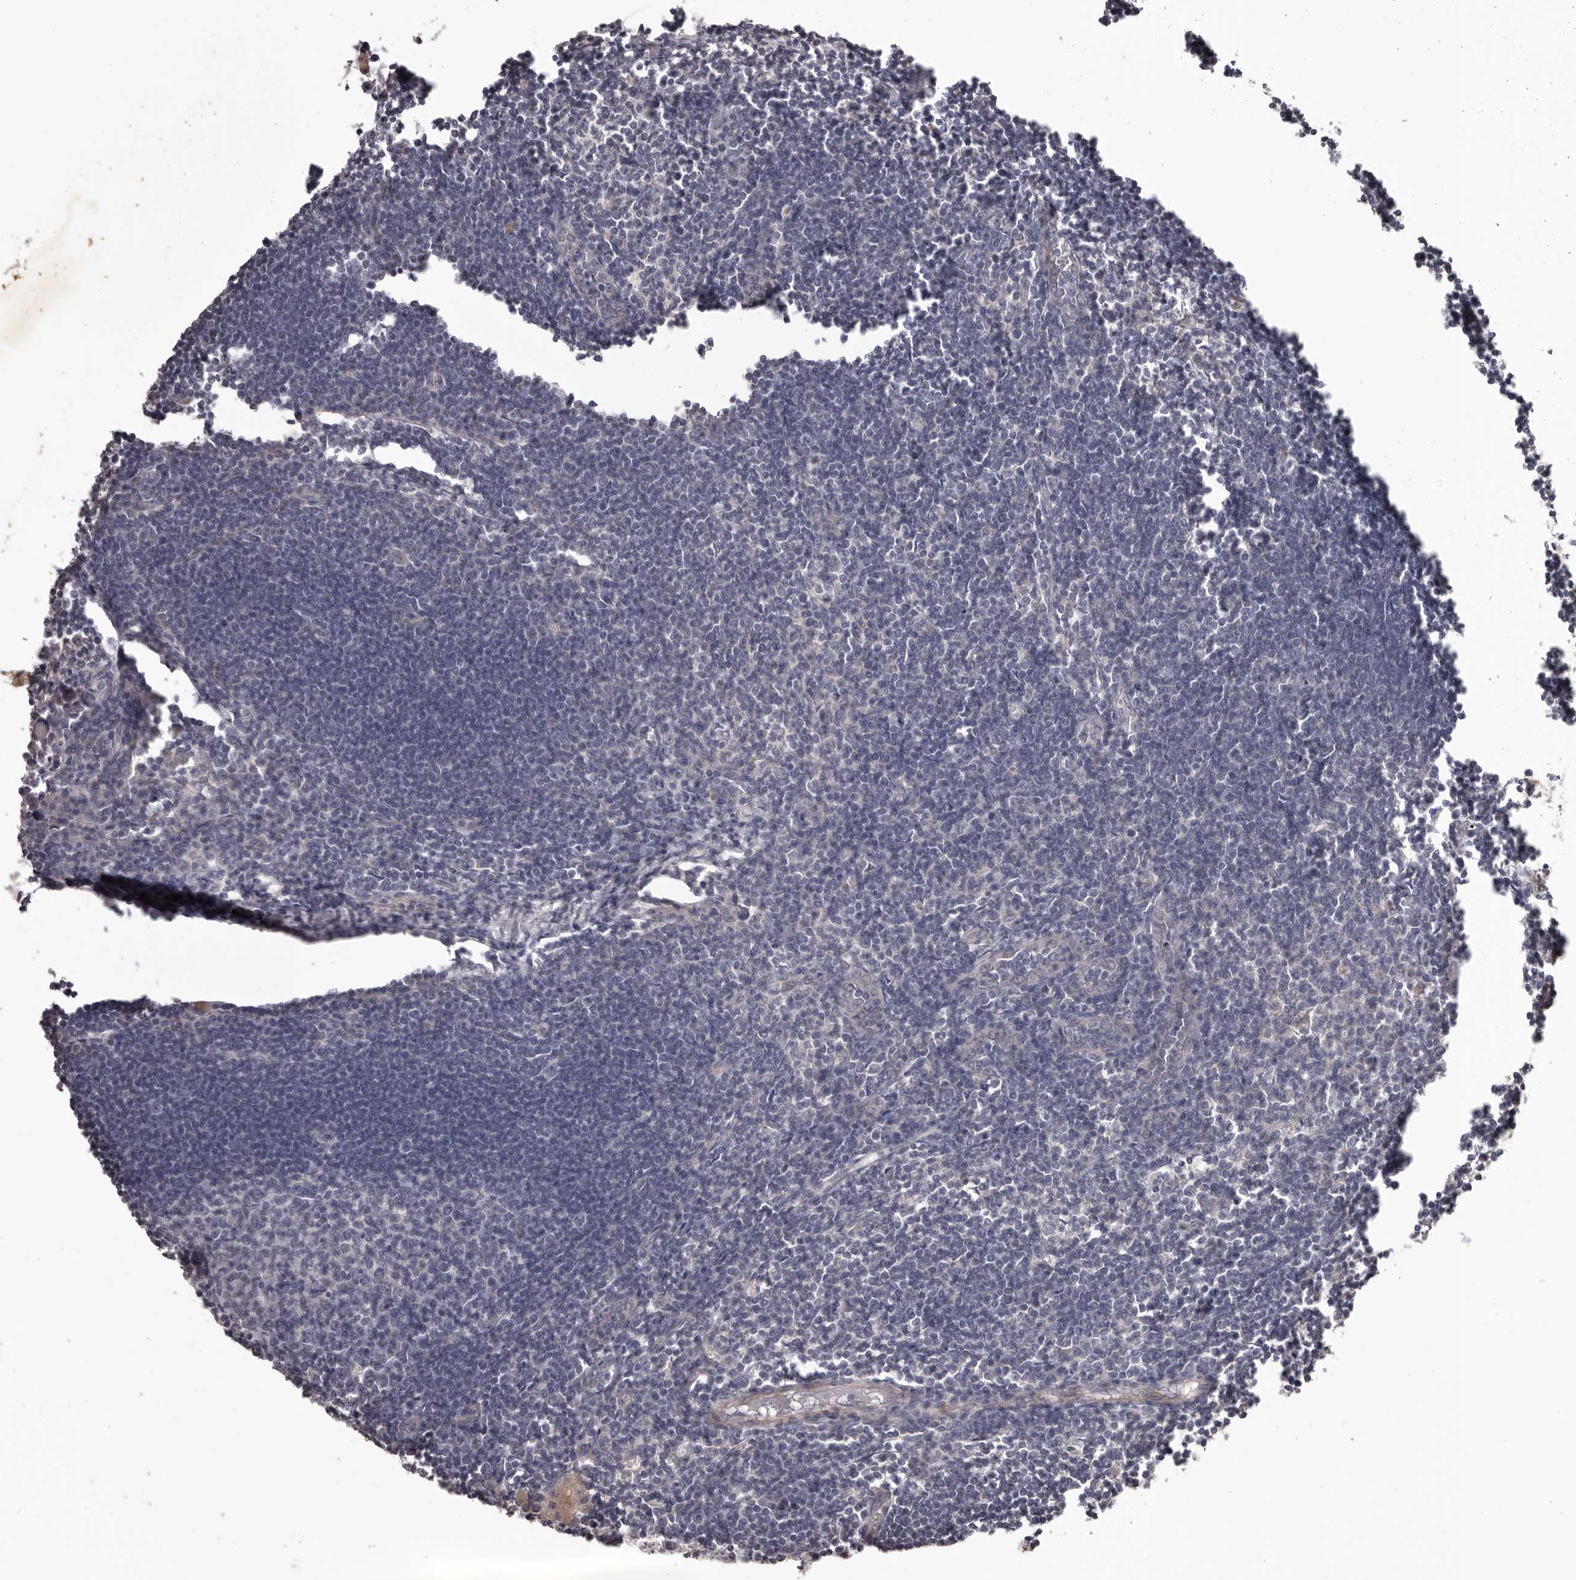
{"staining": {"intensity": "negative", "quantity": "none", "location": "none"}, "tissue": "lymph node", "cell_type": "Germinal center cells", "image_type": "normal", "snomed": [{"axis": "morphology", "description": "Normal tissue, NOS"}, {"axis": "morphology", "description": "Malignant melanoma, Metastatic site"}, {"axis": "topography", "description": "Lymph node"}], "caption": "Protein analysis of benign lymph node reveals no significant staining in germinal center cells. The staining is performed using DAB brown chromogen with nuclei counter-stained in using hematoxylin.", "gene": "HRH1", "patient": {"sex": "male", "age": 41}}